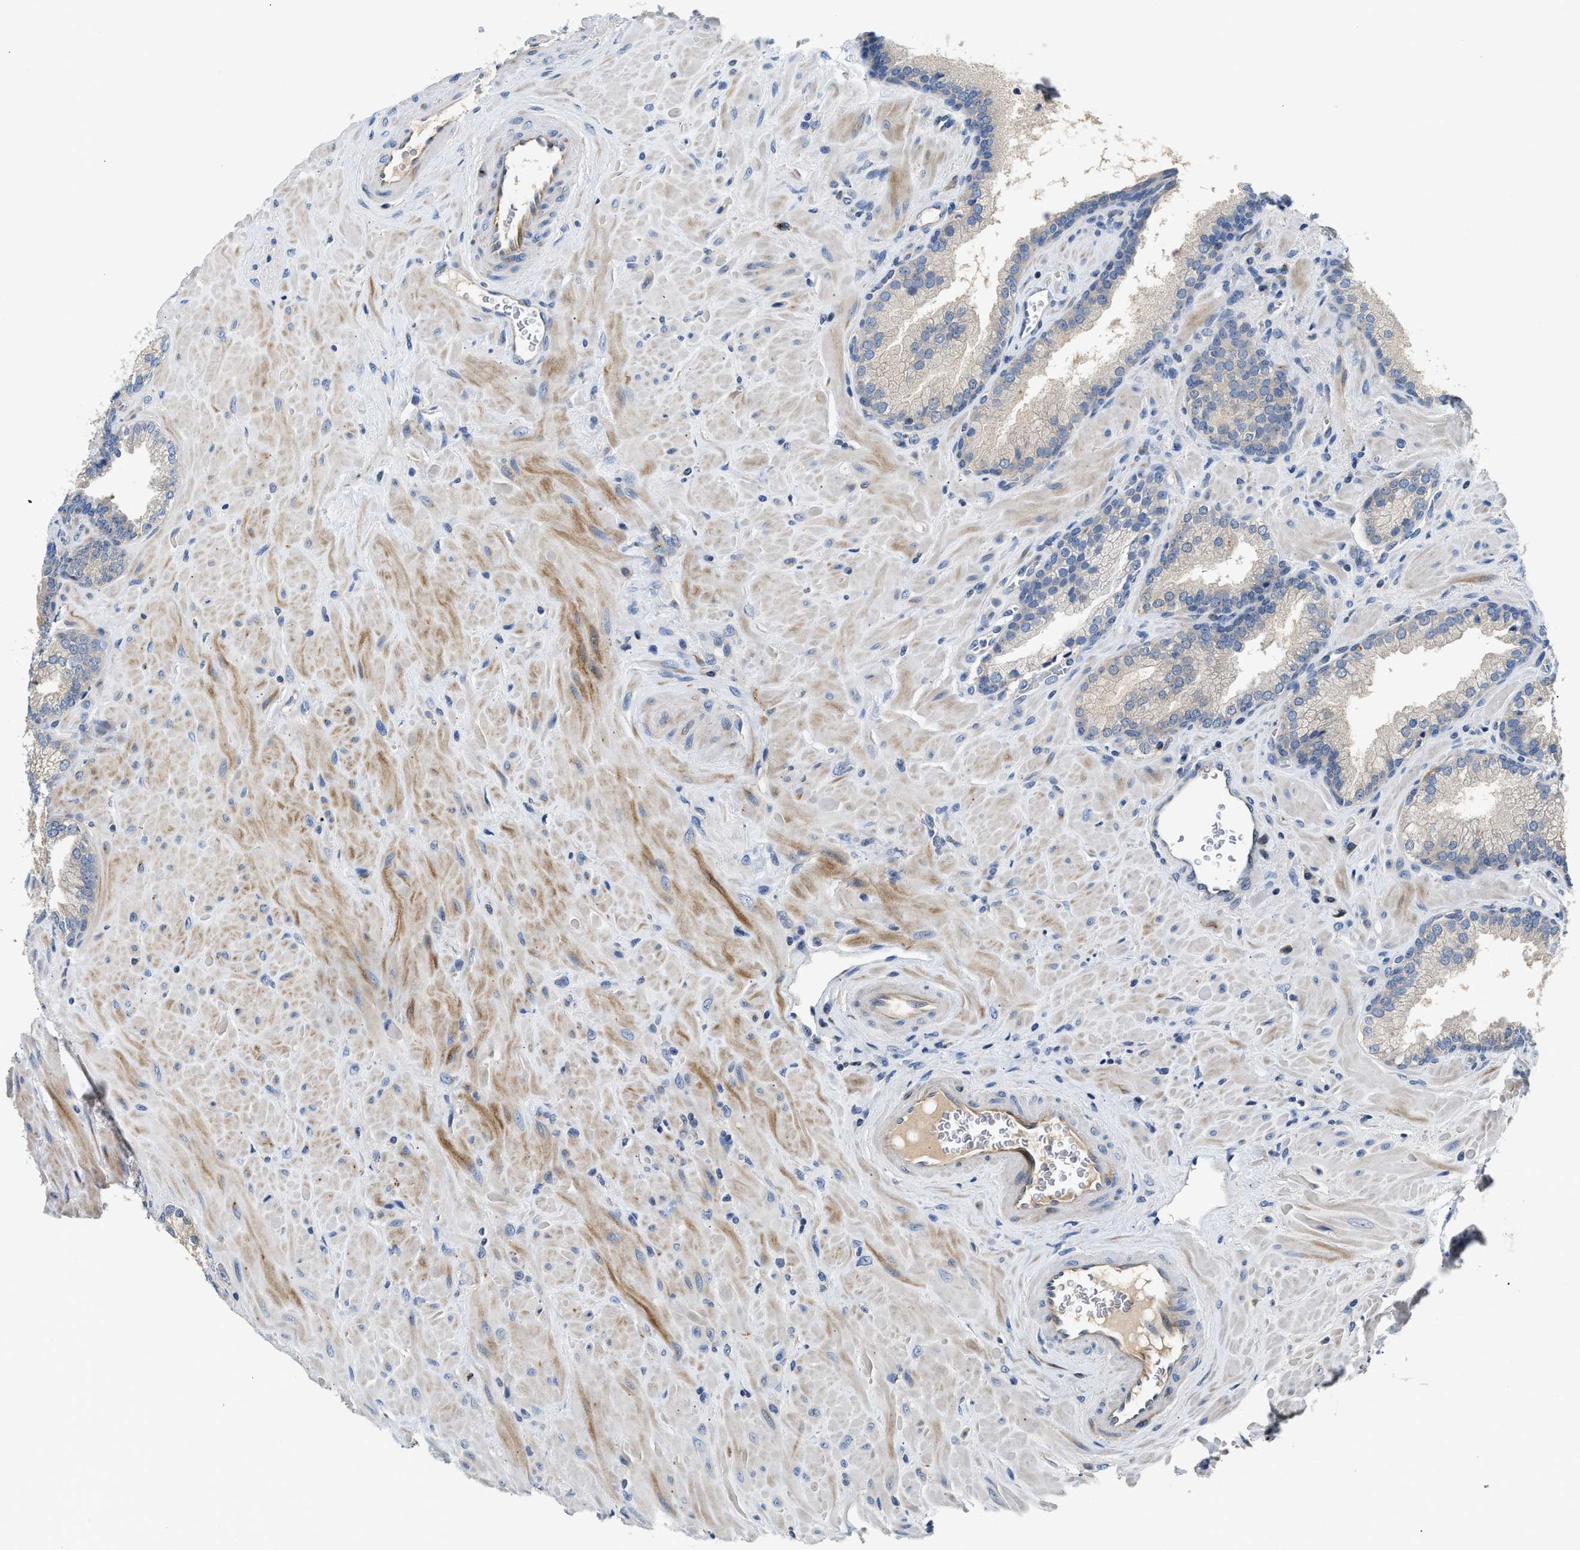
{"staining": {"intensity": "negative", "quantity": "none", "location": "none"}, "tissue": "prostate cancer", "cell_type": "Tumor cells", "image_type": "cancer", "snomed": [{"axis": "morphology", "description": "Adenocarcinoma, Low grade"}, {"axis": "topography", "description": "Prostate"}], "caption": "Immunohistochemical staining of prostate cancer exhibits no significant positivity in tumor cells.", "gene": "IL17RC", "patient": {"sex": "male", "age": 71}}